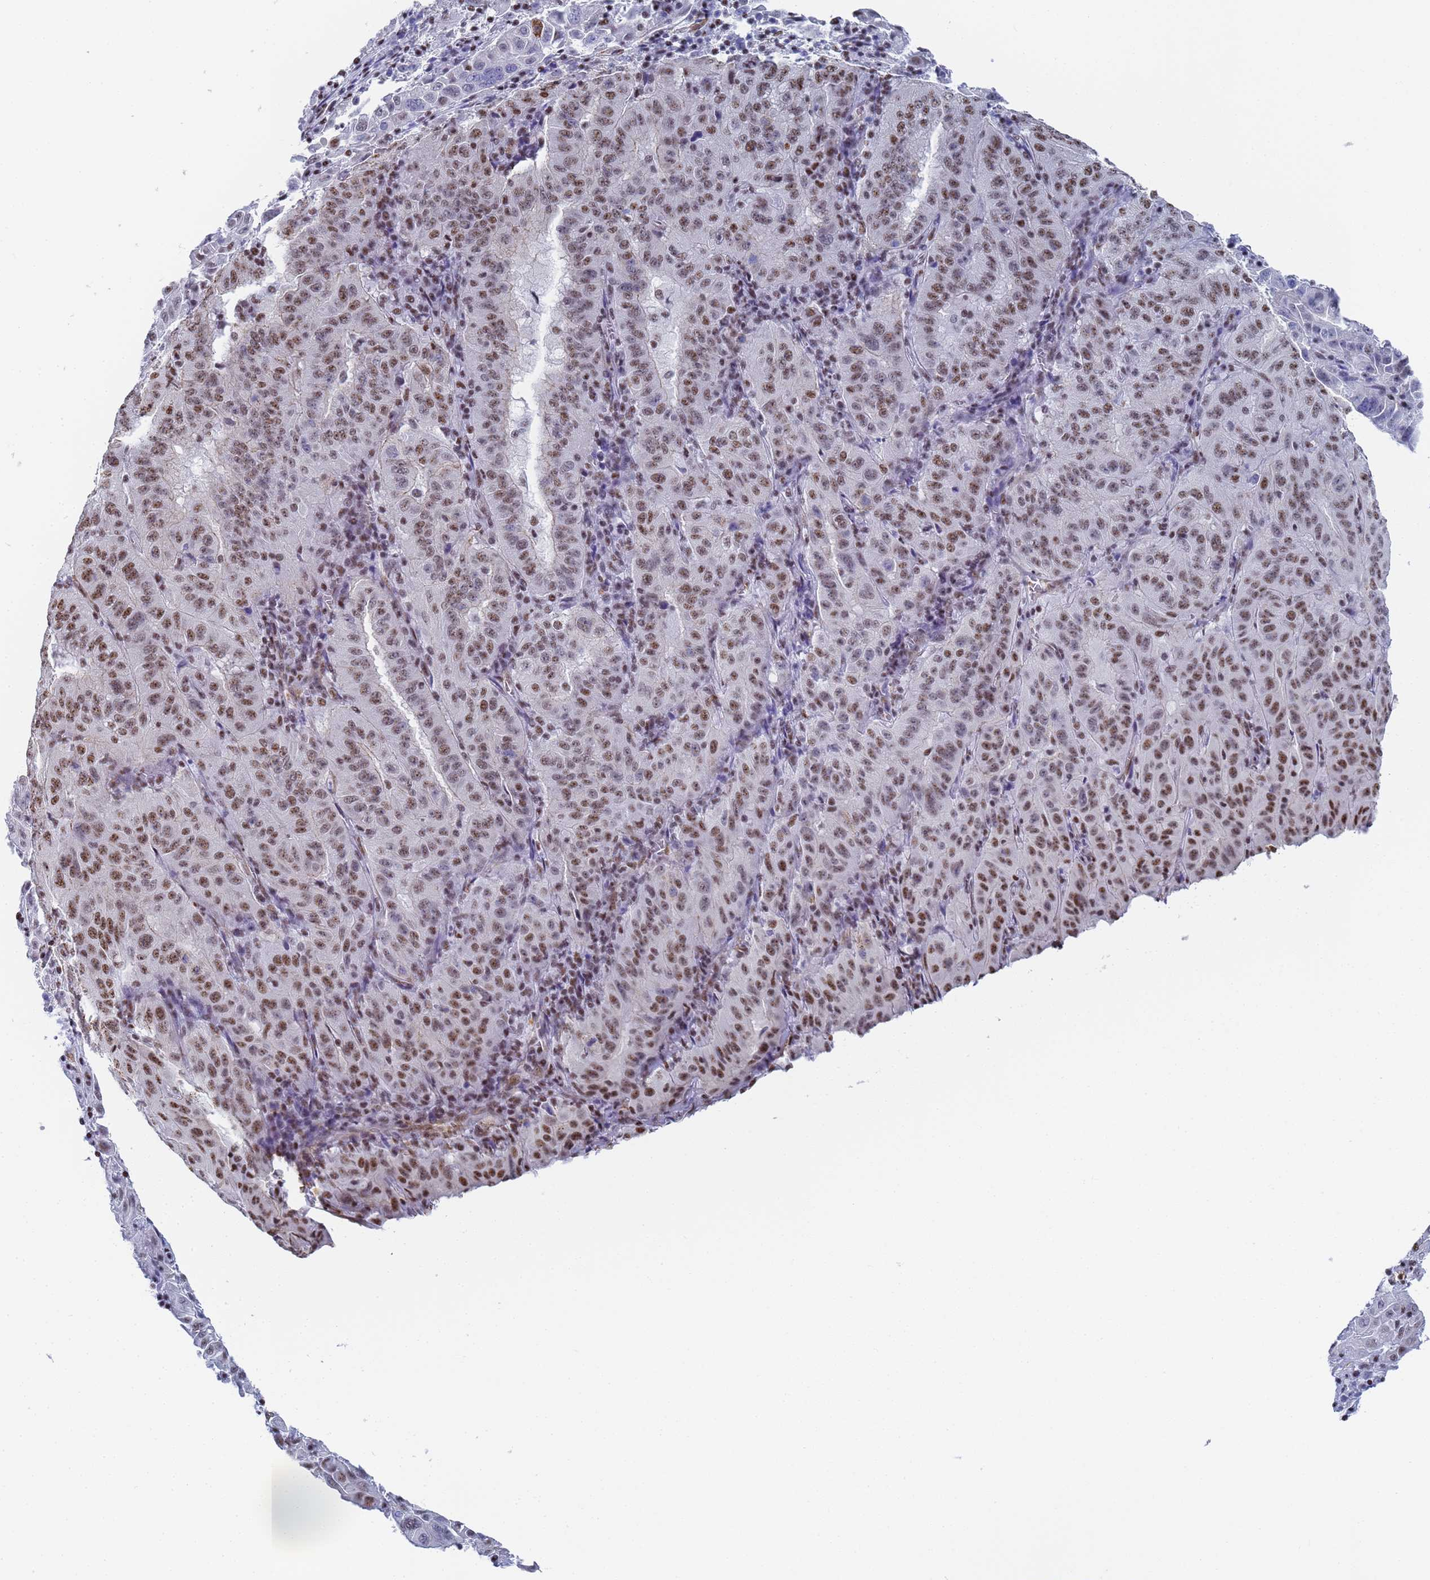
{"staining": {"intensity": "moderate", "quantity": ">75%", "location": "nuclear"}, "tissue": "pancreatic cancer", "cell_type": "Tumor cells", "image_type": "cancer", "snomed": [{"axis": "morphology", "description": "Adenocarcinoma, NOS"}, {"axis": "topography", "description": "Pancreas"}], "caption": "DAB immunohistochemical staining of human adenocarcinoma (pancreatic) demonstrates moderate nuclear protein expression in approximately >75% of tumor cells.", "gene": "PRRT4", "patient": {"sex": "male", "age": 63}}